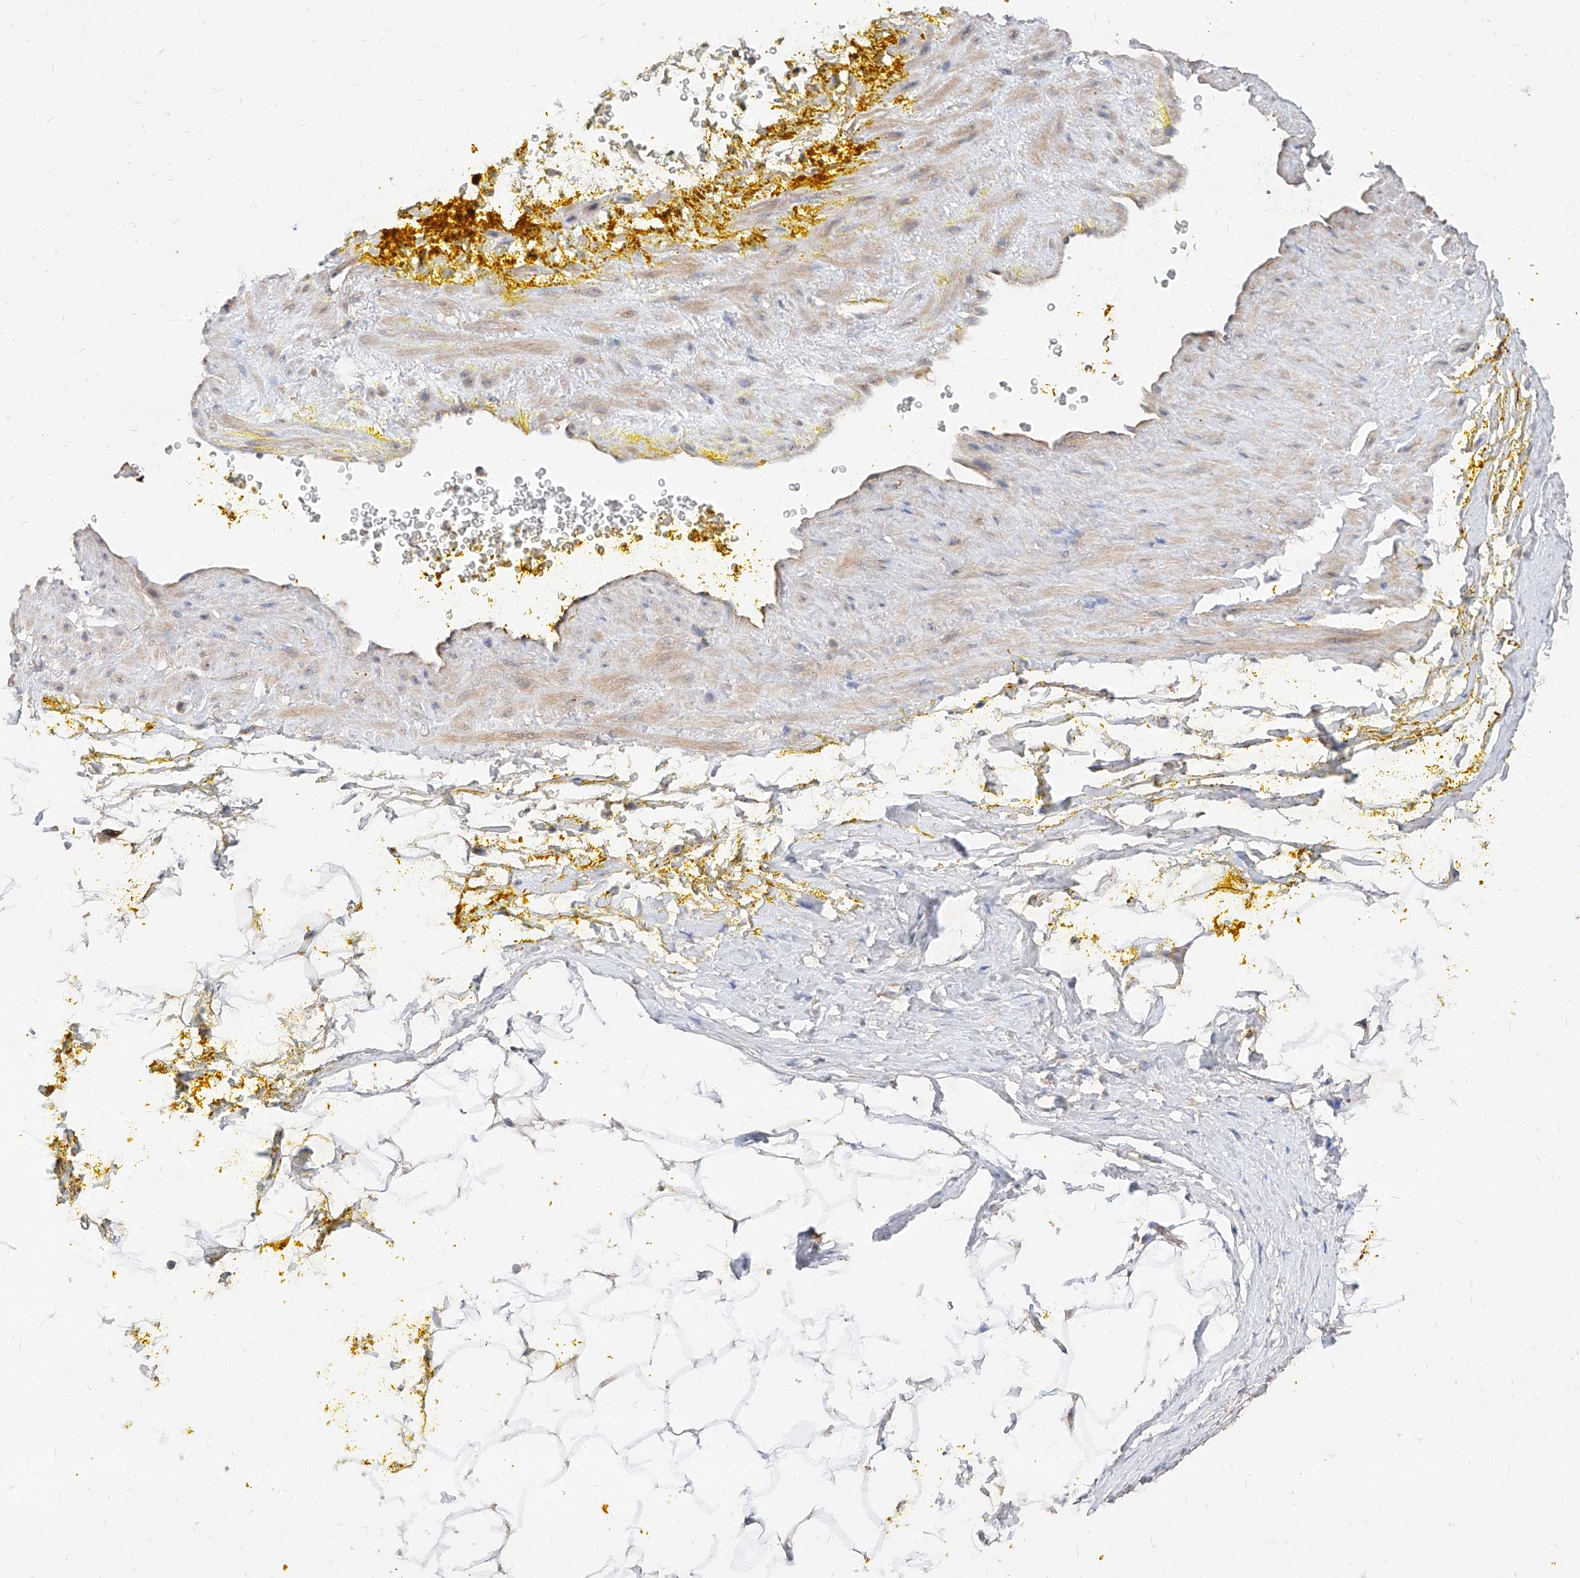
{"staining": {"intensity": "negative", "quantity": "none", "location": "none"}, "tissue": "adipose tissue", "cell_type": "Adipocytes", "image_type": "normal", "snomed": [{"axis": "morphology", "description": "Normal tissue, NOS"}, {"axis": "morphology", "description": "Adenocarcinoma, Low grade"}, {"axis": "topography", "description": "Prostate"}, {"axis": "topography", "description": "Peripheral nerve tissue"}], "caption": "Benign adipose tissue was stained to show a protein in brown. There is no significant positivity in adipocytes.", "gene": "DIRAS3", "patient": {"sex": "male", "age": 63}}